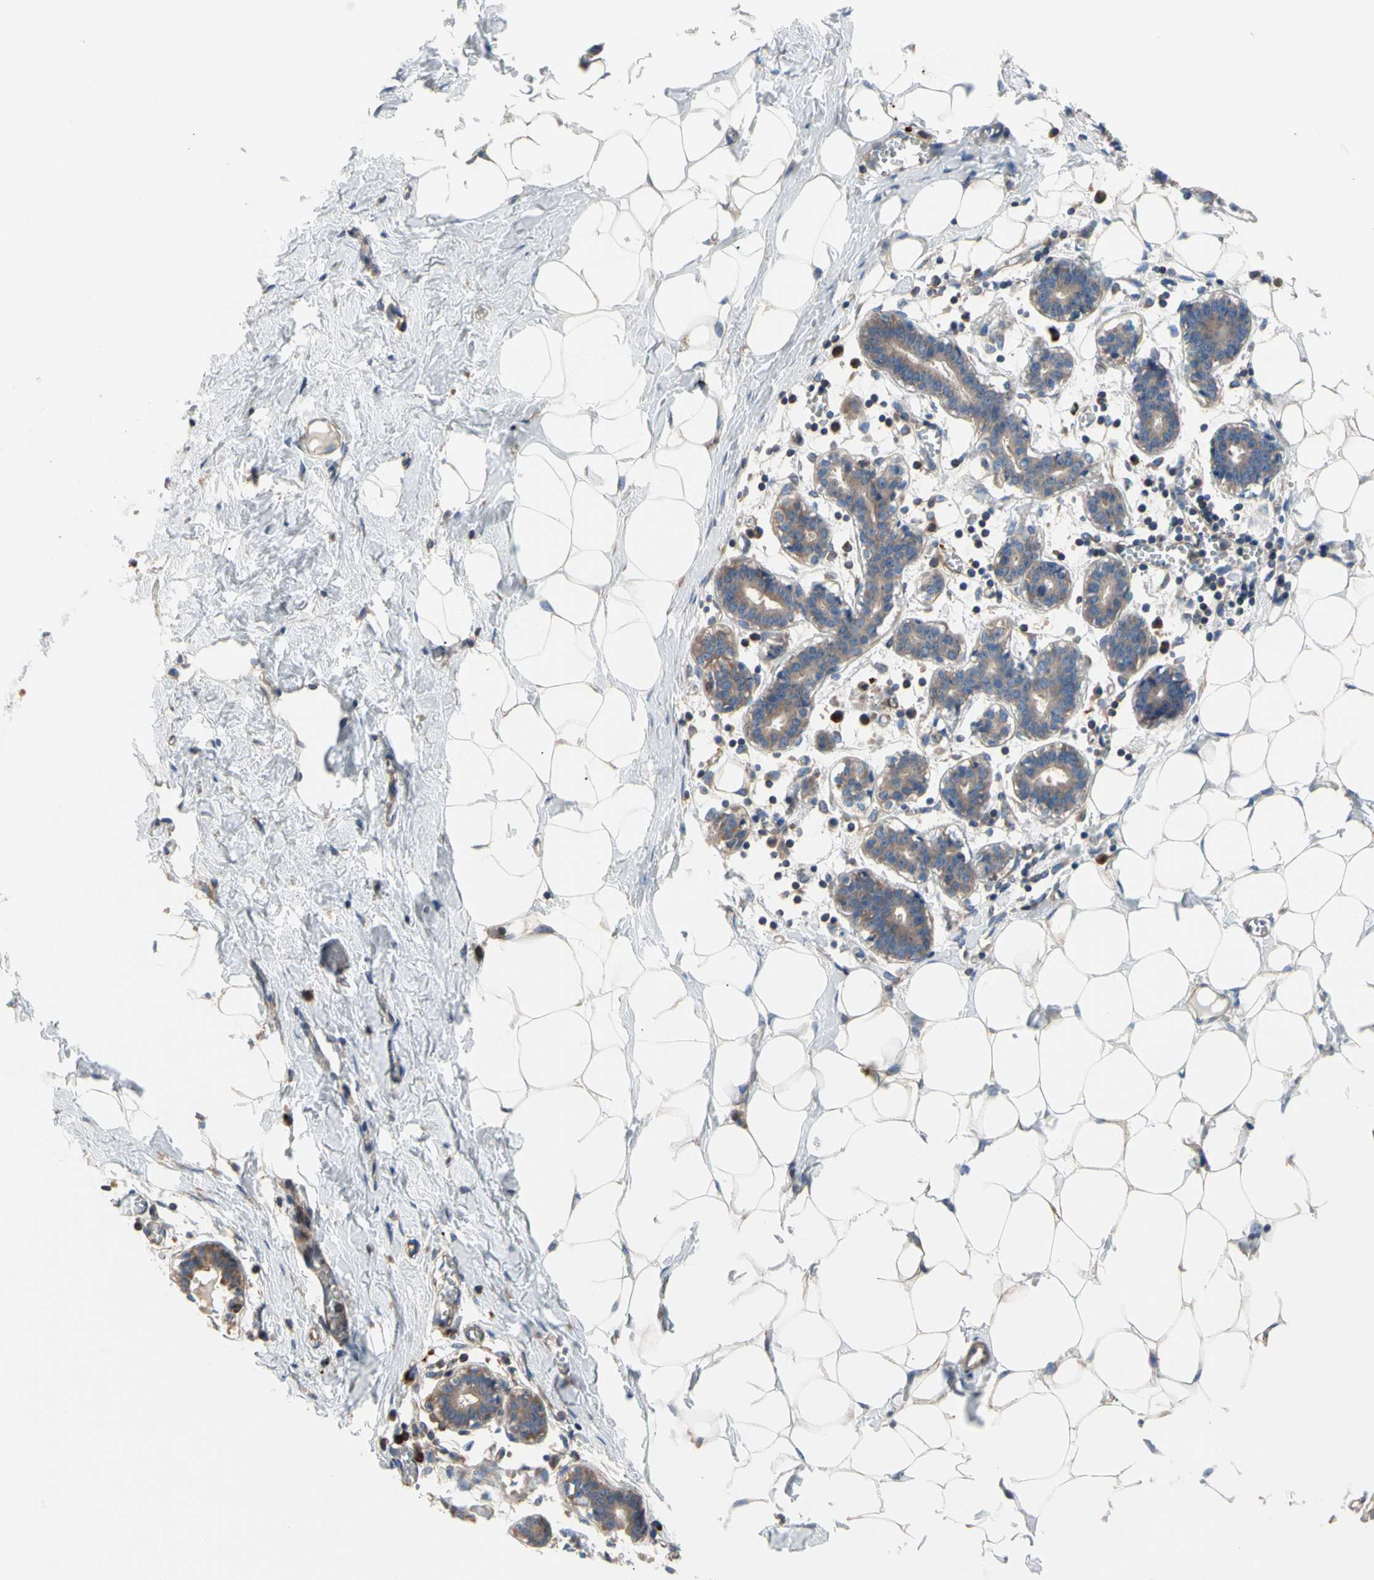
{"staining": {"intensity": "weak", "quantity": "25%-75%", "location": "cytoplasmic/membranous"}, "tissue": "breast", "cell_type": "Adipocytes", "image_type": "normal", "snomed": [{"axis": "morphology", "description": "Normal tissue, NOS"}, {"axis": "topography", "description": "Breast"}], "caption": "DAB immunohistochemical staining of benign human breast reveals weak cytoplasmic/membranous protein expression in approximately 25%-75% of adipocytes. (Brightfield microscopy of DAB IHC at high magnification).", "gene": "ROCK1", "patient": {"sex": "female", "age": 27}}